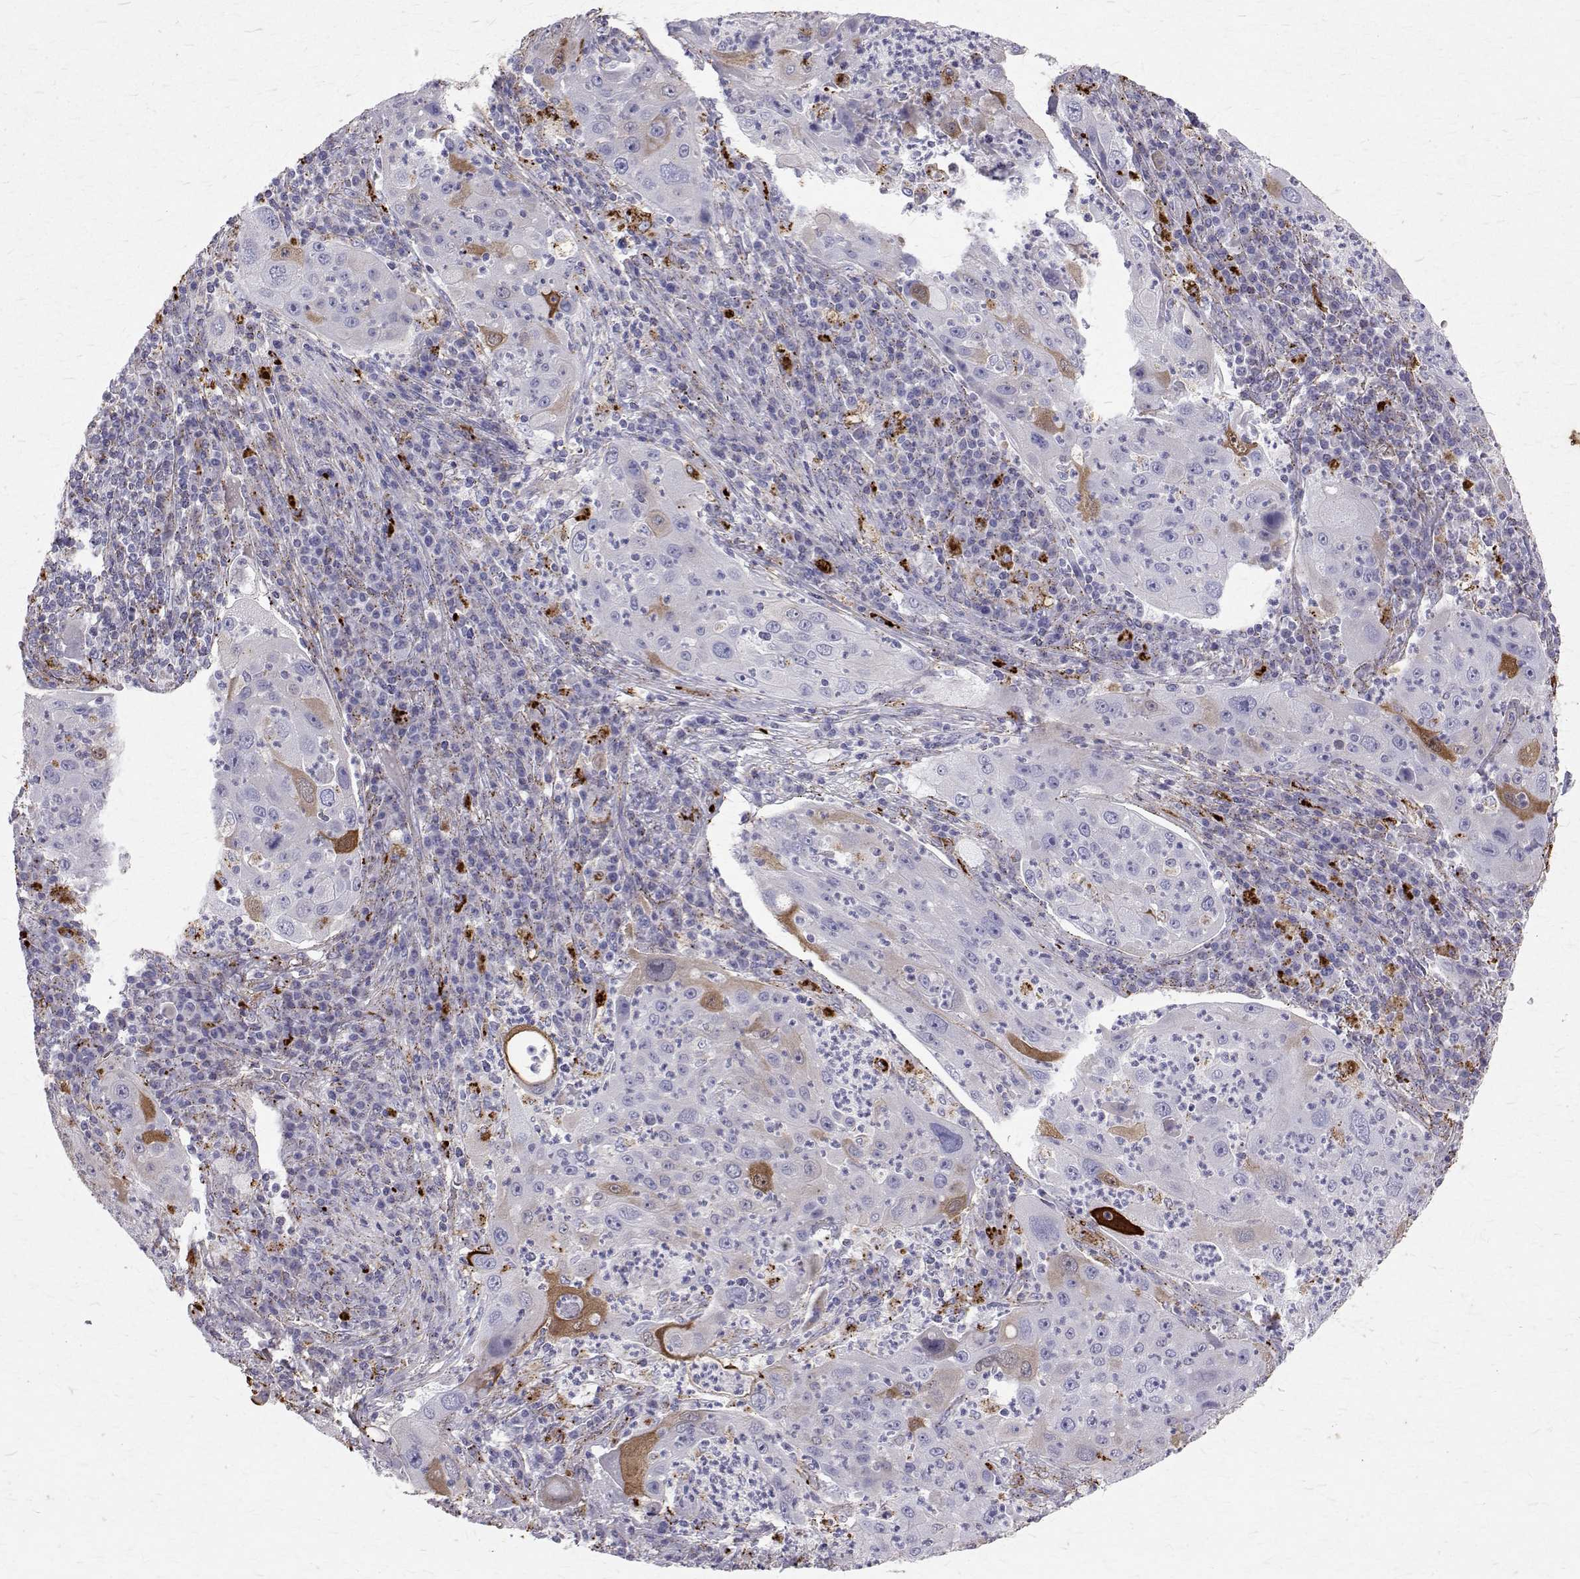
{"staining": {"intensity": "negative", "quantity": "none", "location": "none"}, "tissue": "lung cancer", "cell_type": "Tumor cells", "image_type": "cancer", "snomed": [{"axis": "morphology", "description": "Squamous cell carcinoma, NOS"}, {"axis": "topography", "description": "Lung"}], "caption": "This is an IHC image of squamous cell carcinoma (lung). There is no positivity in tumor cells.", "gene": "TPP1", "patient": {"sex": "female", "age": 59}}